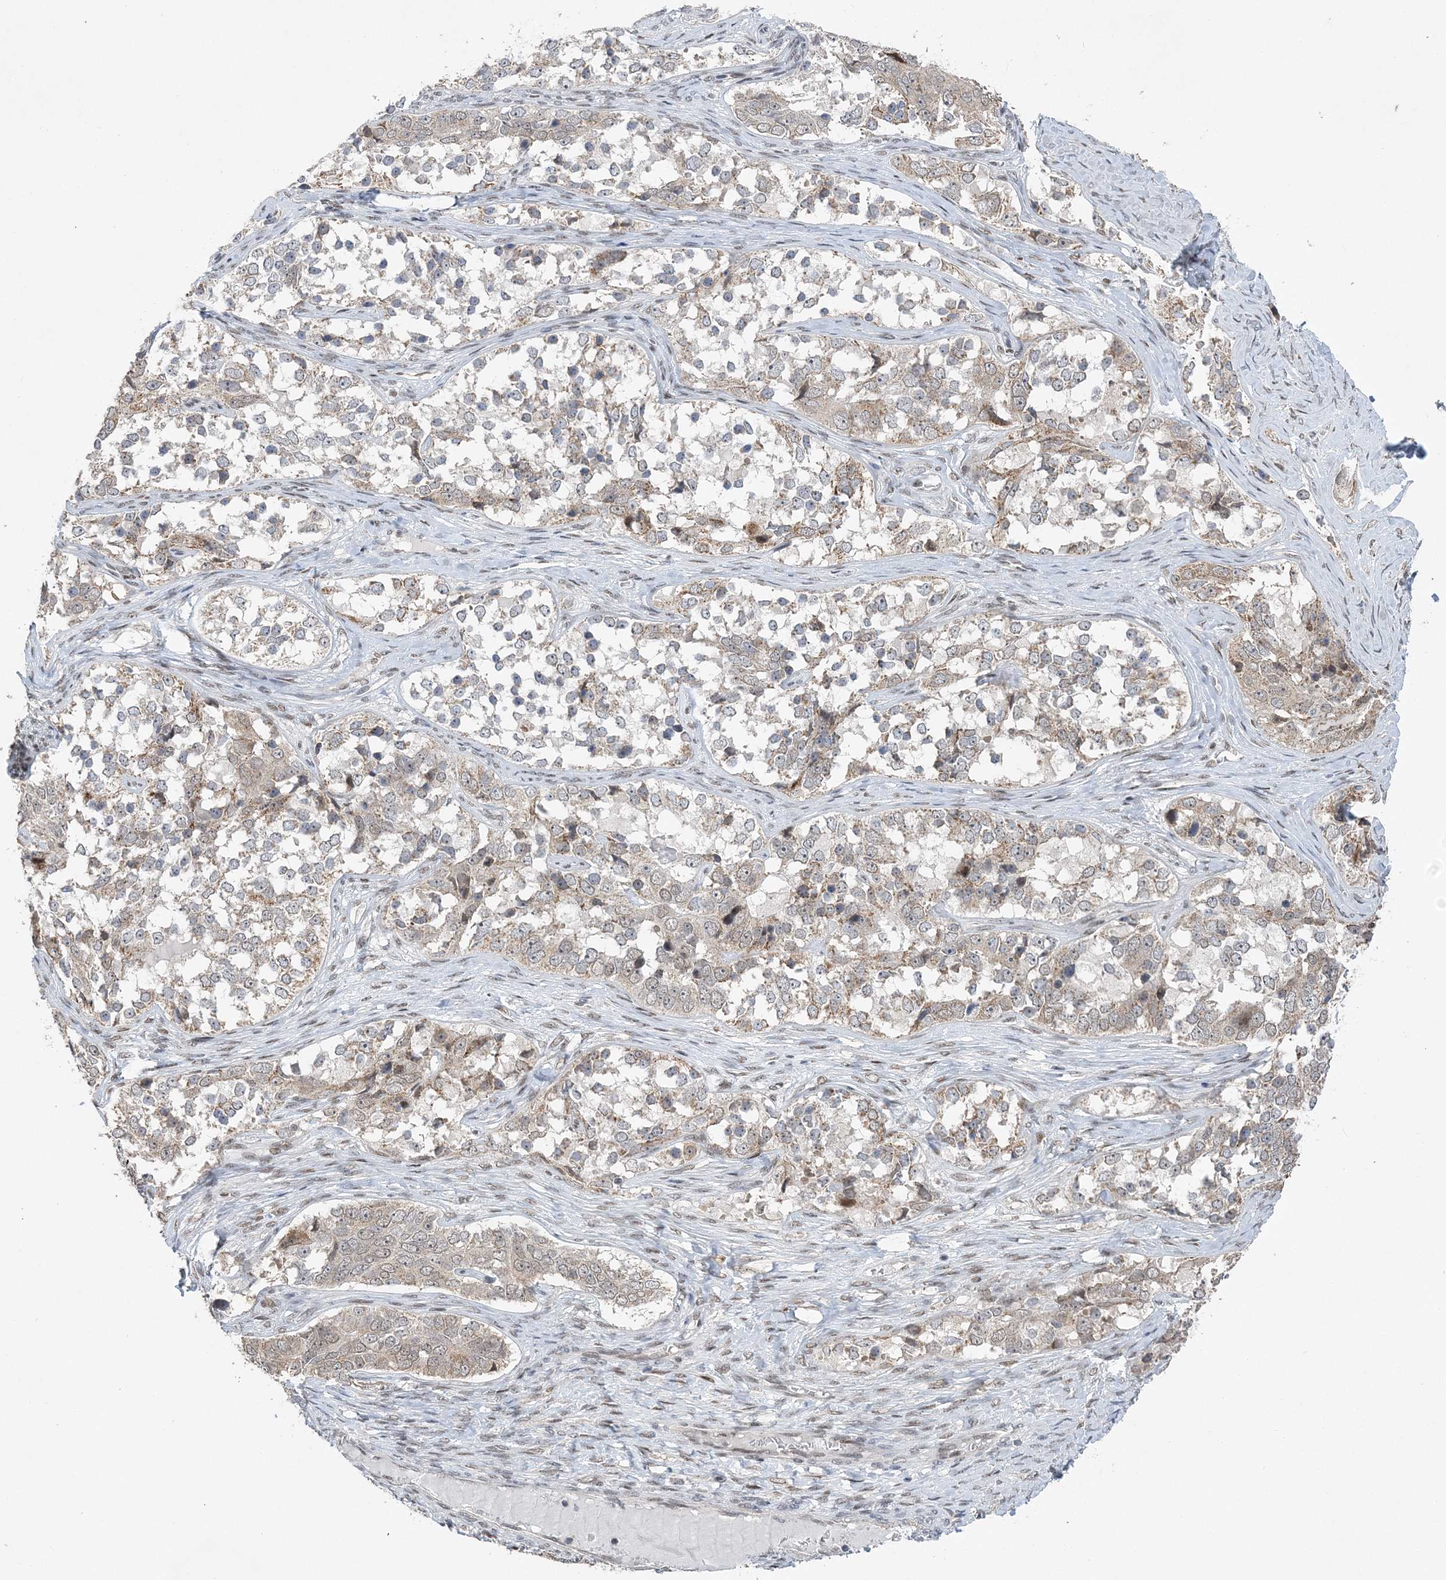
{"staining": {"intensity": "weak", "quantity": "25%-75%", "location": "cytoplasmic/membranous"}, "tissue": "ovarian cancer", "cell_type": "Tumor cells", "image_type": "cancer", "snomed": [{"axis": "morphology", "description": "Carcinoma, endometroid"}, {"axis": "topography", "description": "Ovary"}], "caption": "About 25%-75% of tumor cells in ovarian cancer (endometroid carcinoma) exhibit weak cytoplasmic/membranous protein expression as visualized by brown immunohistochemical staining.", "gene": "WAC", "patient": {"sex": "female", "age": 51}}